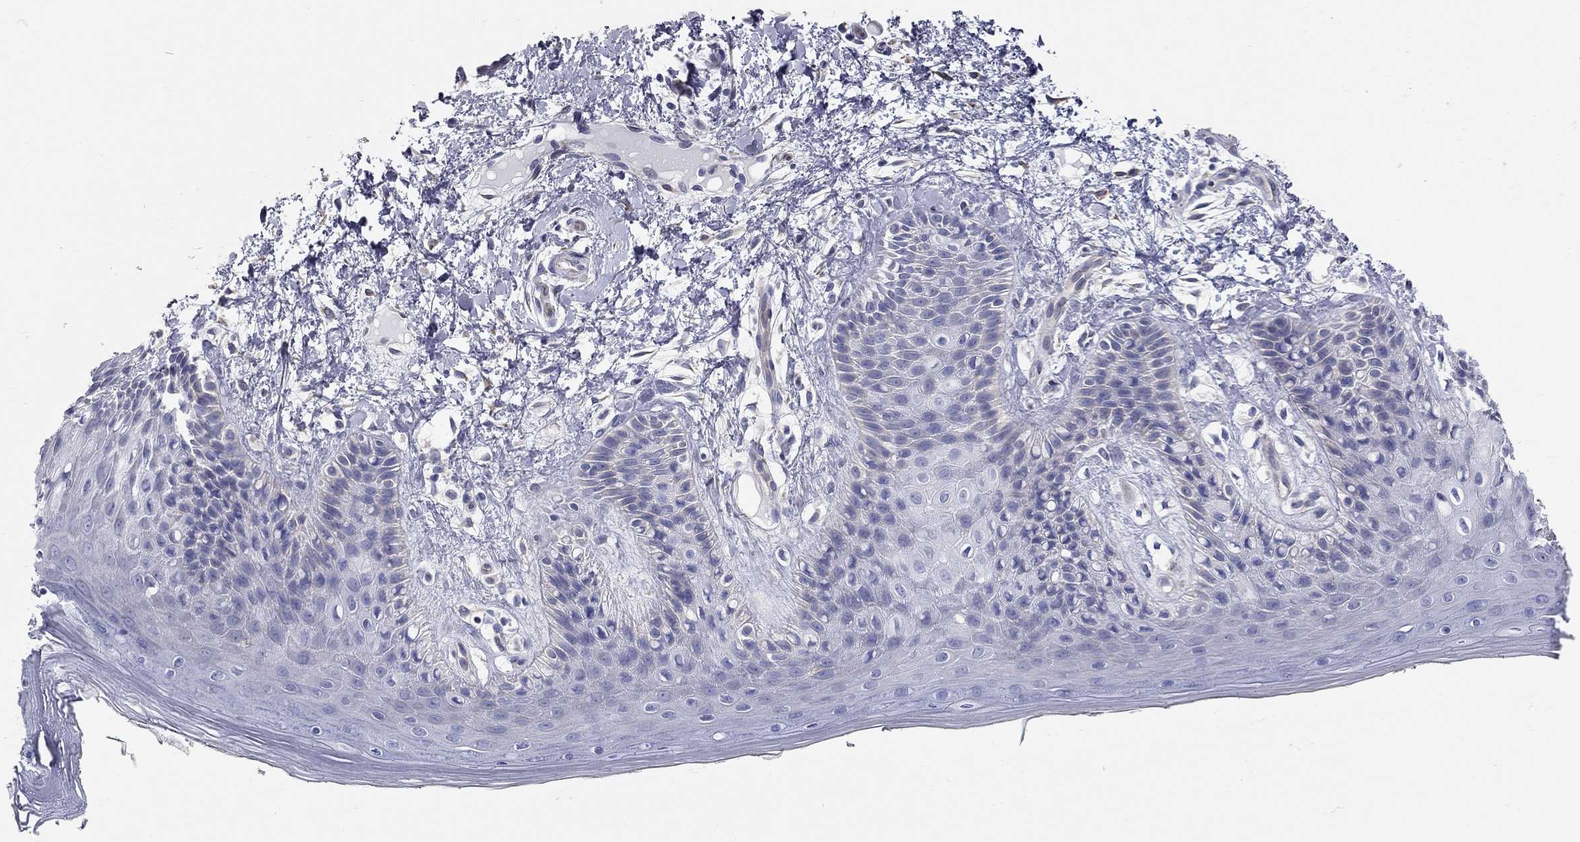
{"staining": {"intensity": "negative", "quantity": "none", "location": "none"}, "tissue": "skin", "cell_type": "Epidermal cells", "image_type": "normal", "snomed": [{"axis": "morphology", "description": "Normal tissue, NOS"}, {"axis": "topography", "description": "Anal"}], "caption": "The photomicrograph demonstrates no staining of epidermal cells in benign skin. (Brightfield microscopy of DAB immunohistochemistry at high magnification).", "gene": "XAGE2", "patient": {"sex": "male", "age": 36}}